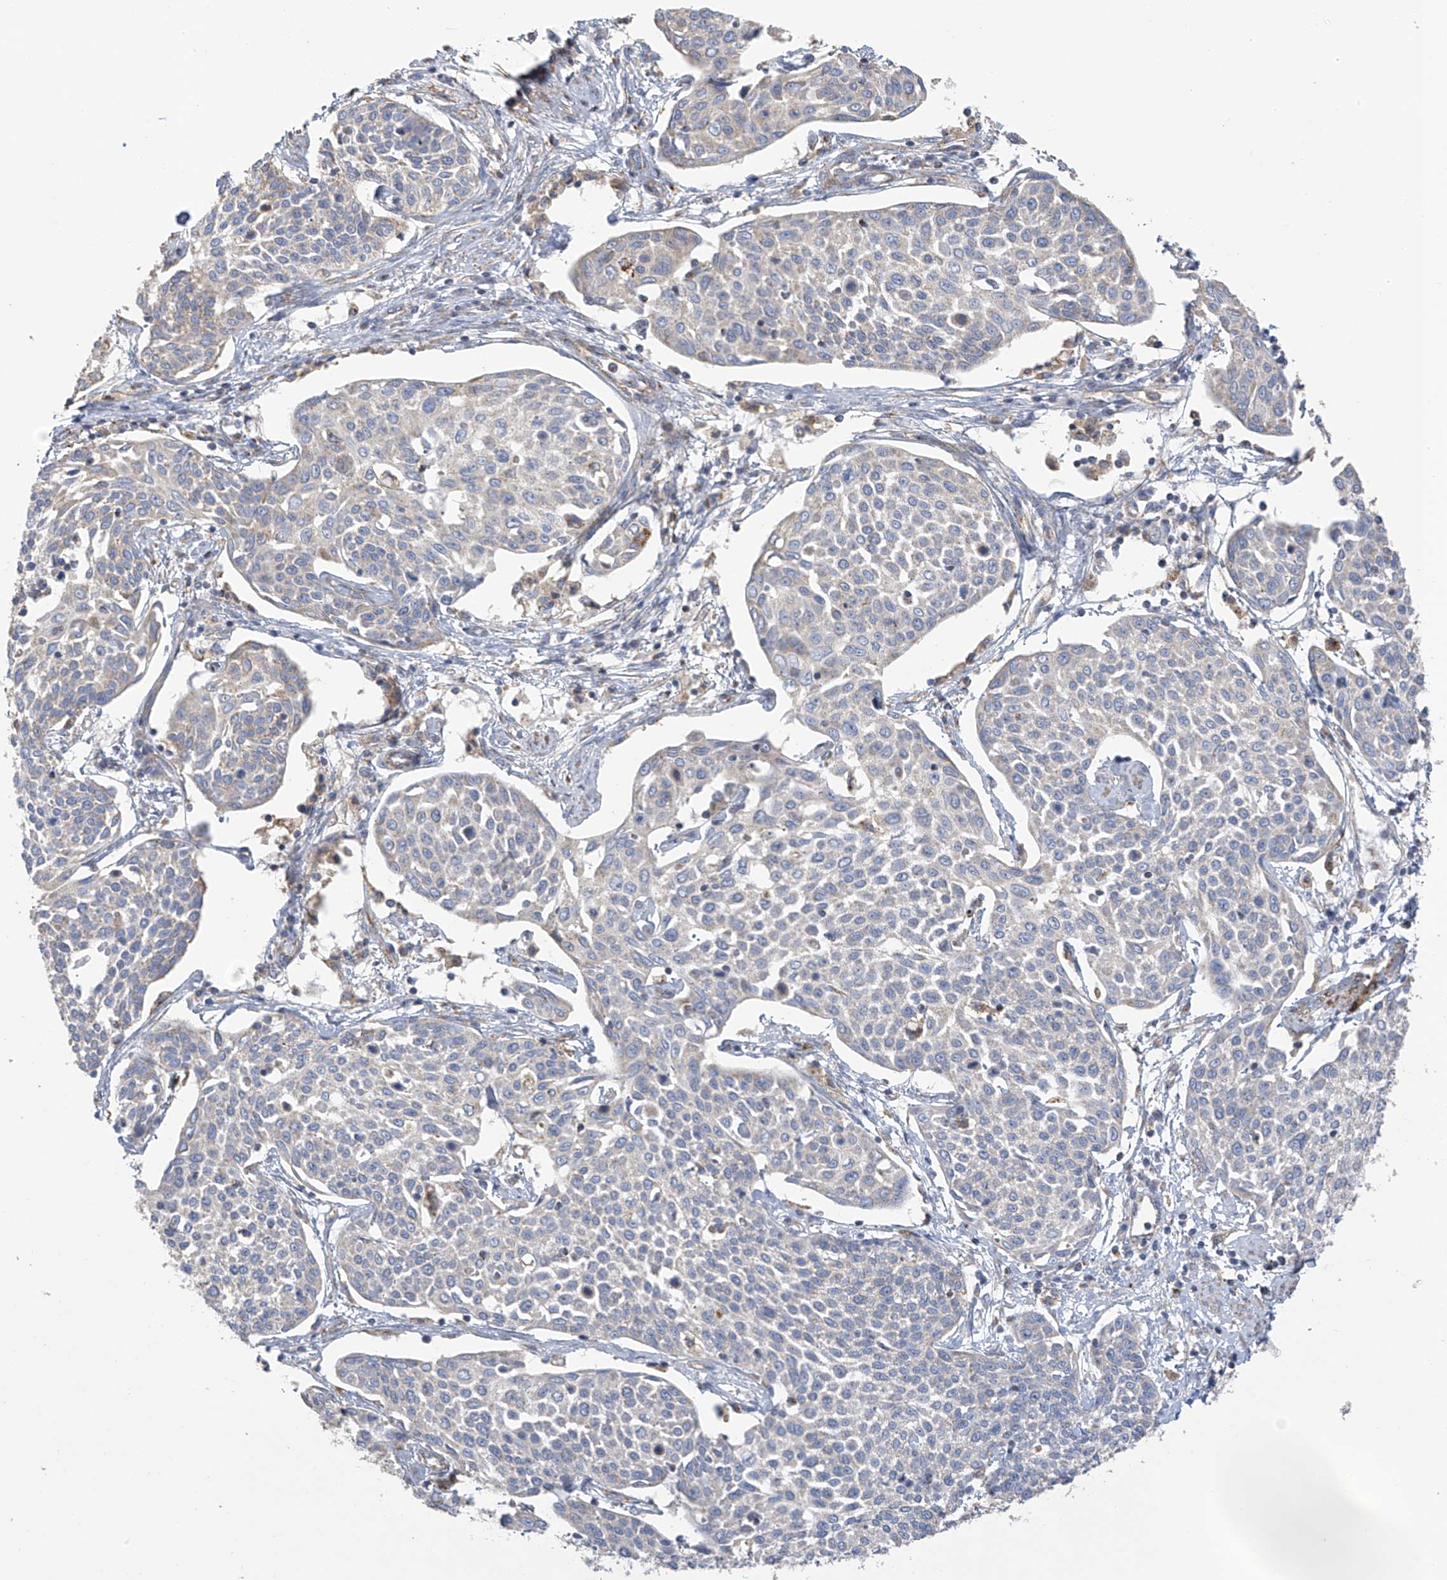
{"staining": {"intensity": "negative", "quantity": "none", "location": "none"}, "tissue": "cervical cancer", "cell_type": "Tumor cells", "image_type": "cancer", "snomed": [{"axis": "morphology", "description": "Squamous cell carcinoma, NOS"}, {"axis": "topography", "description": "Cervix"}], "caption": "Human cervical squamous cell carcinoma stained for a protein using IHC displays no positivity in tumor cells.", "gene": "ITM2B", "patient": {"sex": "female", "age": 34}}